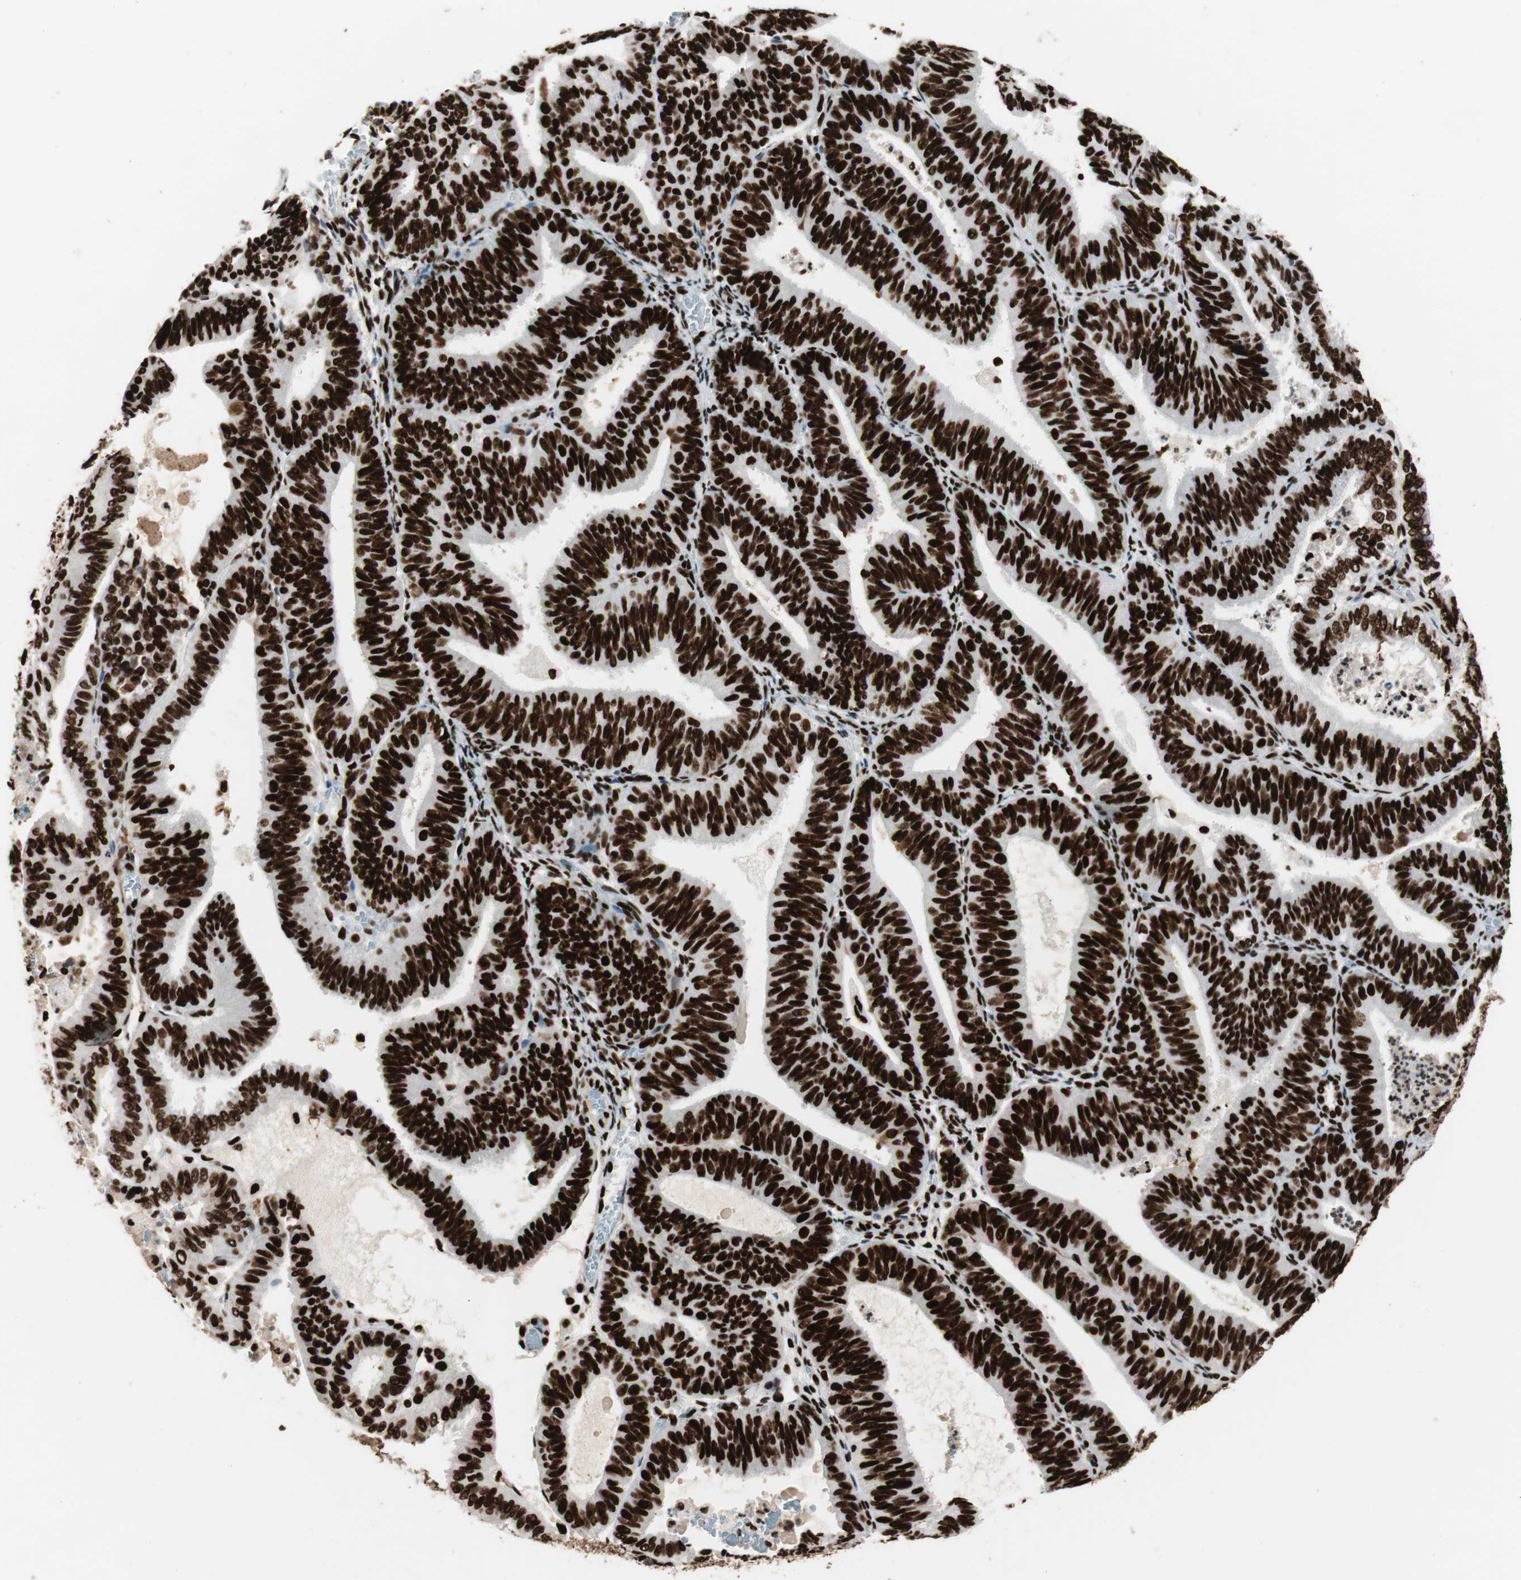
{"staining": {"intensity": "strong", "quantity": ">75%", "location": "nuclear"}, "tissue": "endometrial cancer", "cell_type": "Tumor cells", "image_type": "cancer", "snomed": [{"axis": "morphology", "description": "Adenocarcinoma, NOS"}, {"axis": "topography", "description": "Uterus"}], "caption": "Strong nuclear staining for a protein is identified in approximately >75% of tumor cells of adenocarcinoma (endometrial) using immunohistochemistry (IHC).", "gene": "PSME3", "patient": {"sex": "female", "age": 60}}